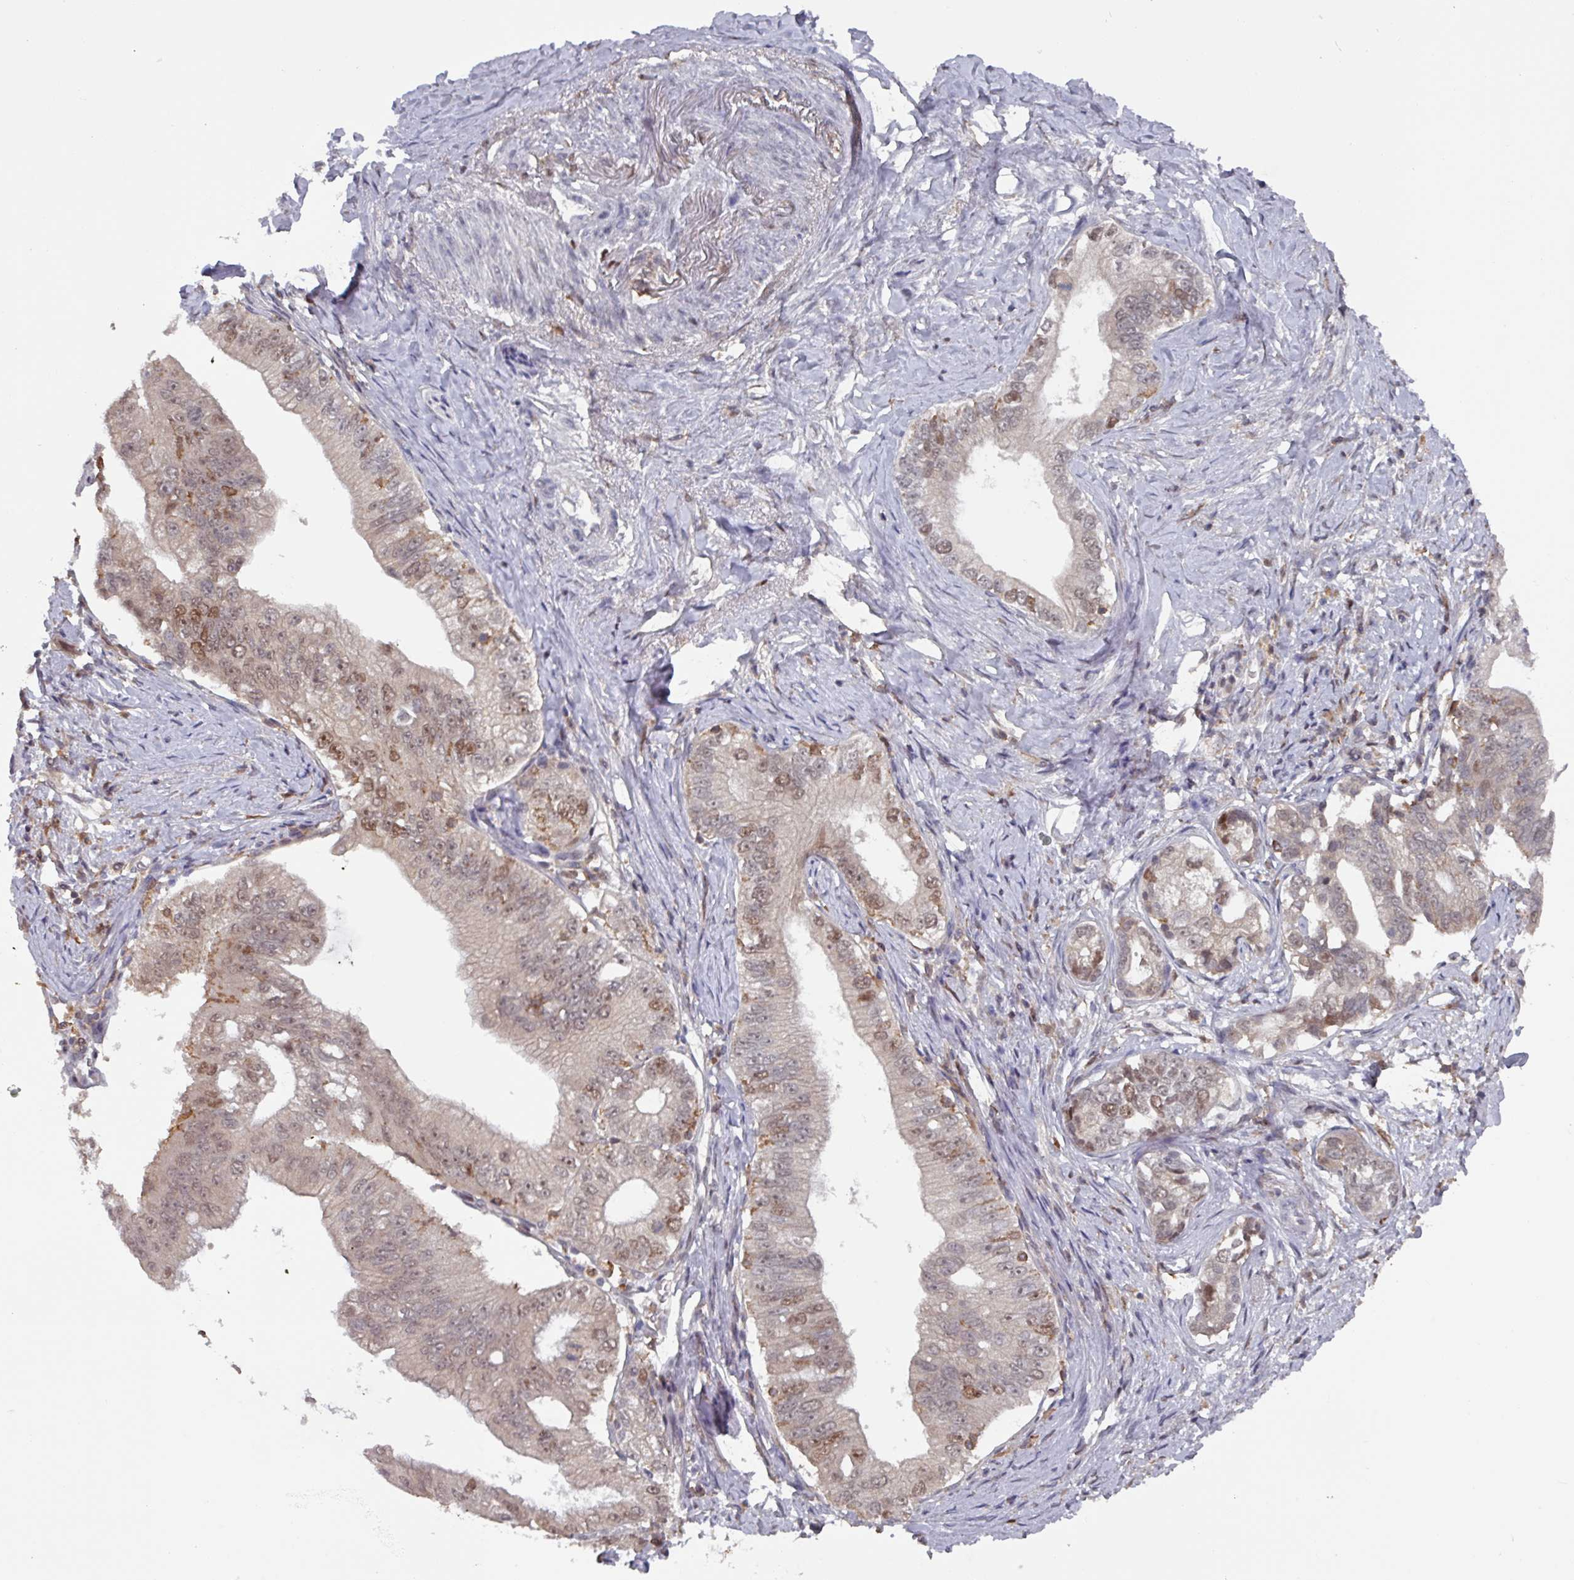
{"staining": {"intensity": "weak", "quantity": "25%-75%", "location": "cytoplasmic/membranous,nuclear"}, "tissue": "pancreatic cancer", "cell_type": "Tumor cells", "image_type": "cancer", "snomed": [{"axis": "morphology", "description": "Adenocarcinoma, NOS"}, {"axis": "topography", "description": "Pancreas"}], "caption": "Immunohistochemical staining of pancreatic cancer exhibits low levels of weak cytoplasmic/membranous and nuclear protein positivity in about 25%-75% of tumor cells.", "gene": "PRRX1", "patient": {"sex": "male", "age": 70}}